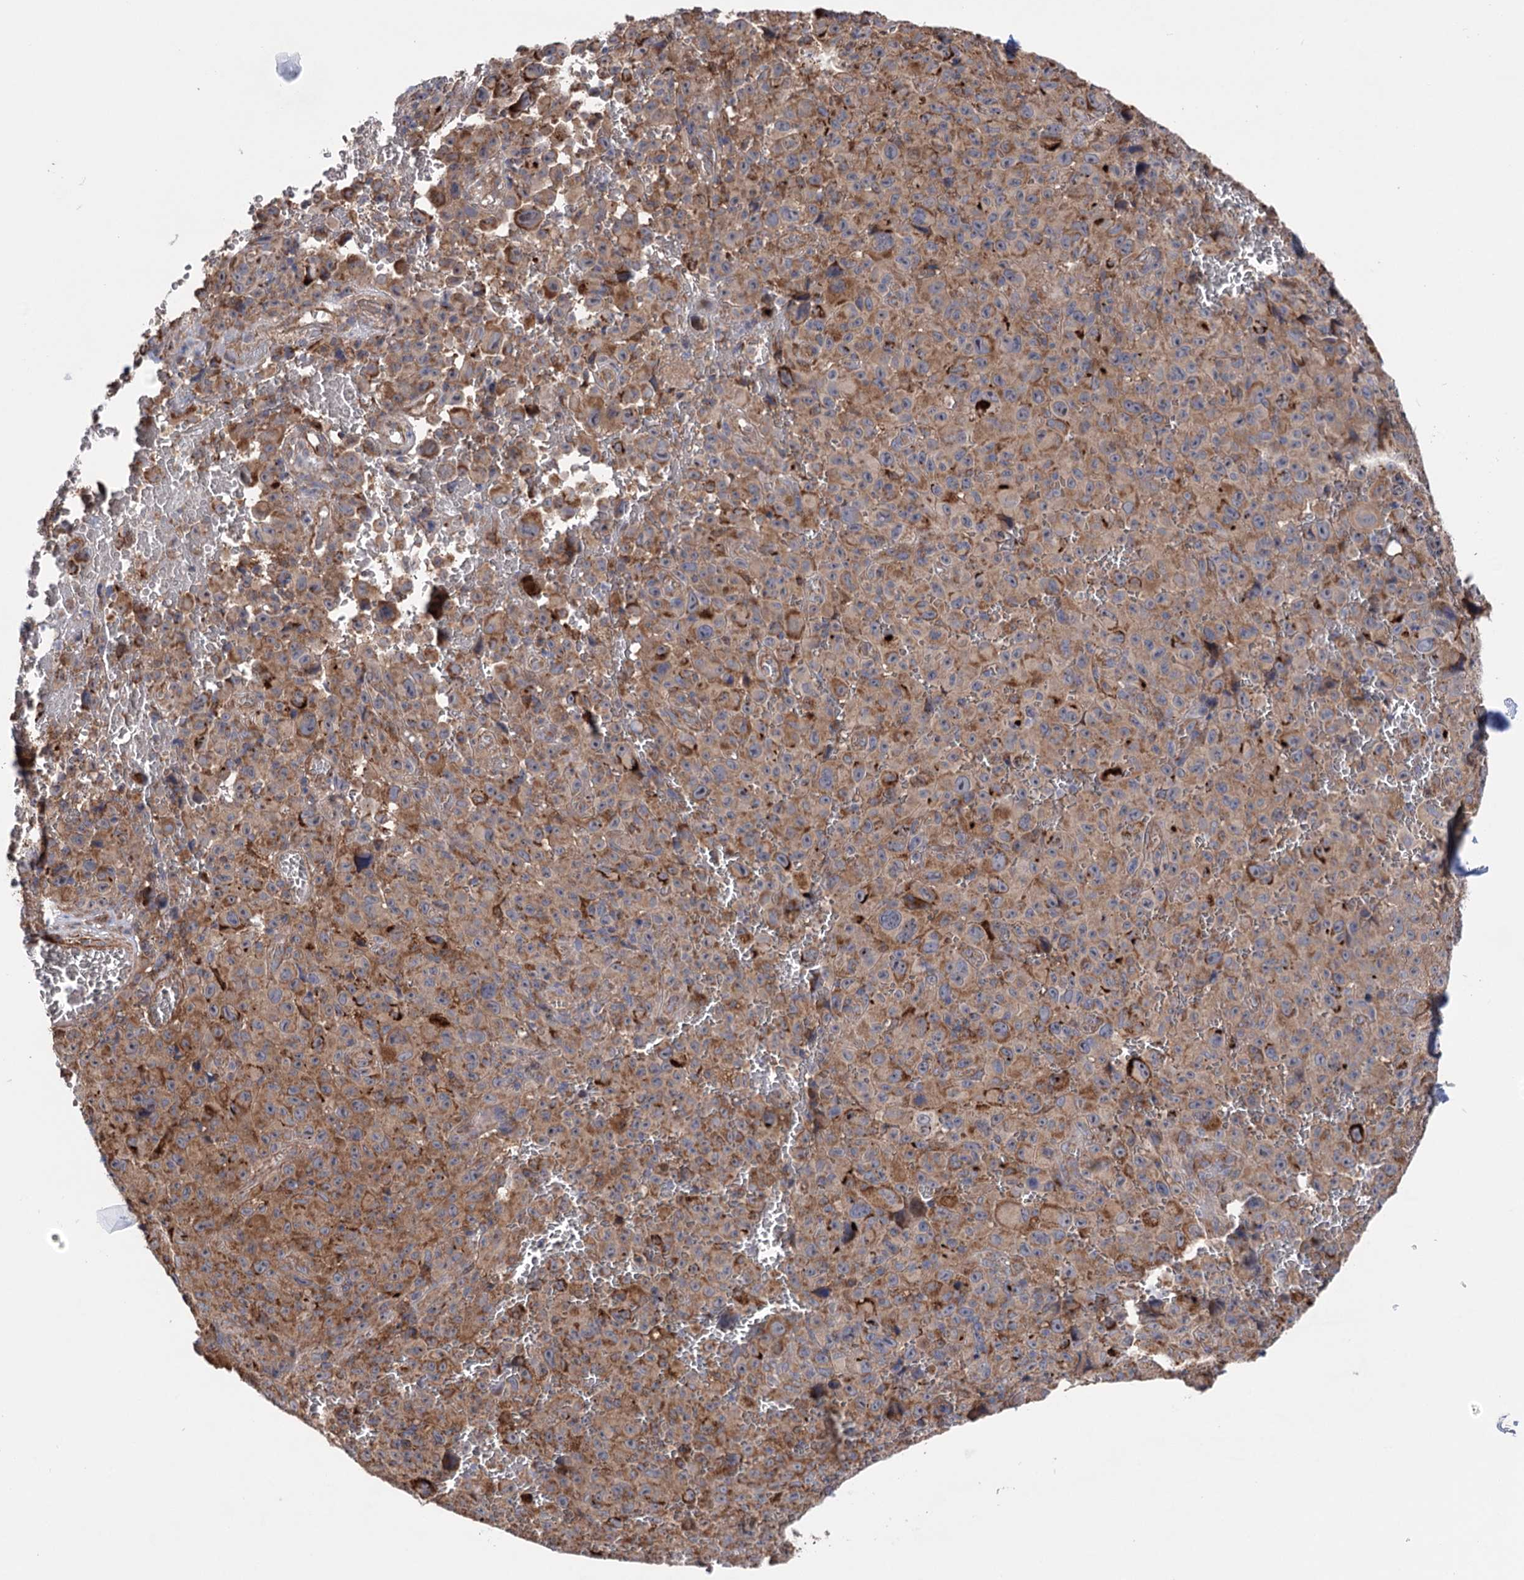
{"staining": {"intensity": "moderate", "quantity": ">75%", "location": "cytoplasmic/membranous"}, "tissue": "melanoma", "cell_type": "Tumor cells", "image_type": "cancer", "snomed": [{"axis": "morphology", "description": "Malignant melanoma, NOS"}, {"axis": "topography", "description": "Skin"}], "caption": "A photomicrograph showing moderate cytoplasmic/membranous staining in about >75% of tumor cells in malignant melanoma, as visualized by brown immunohistochemical staining.", "gene": "SUCLA2", "patient": {"sex": "female", "age": 82}}